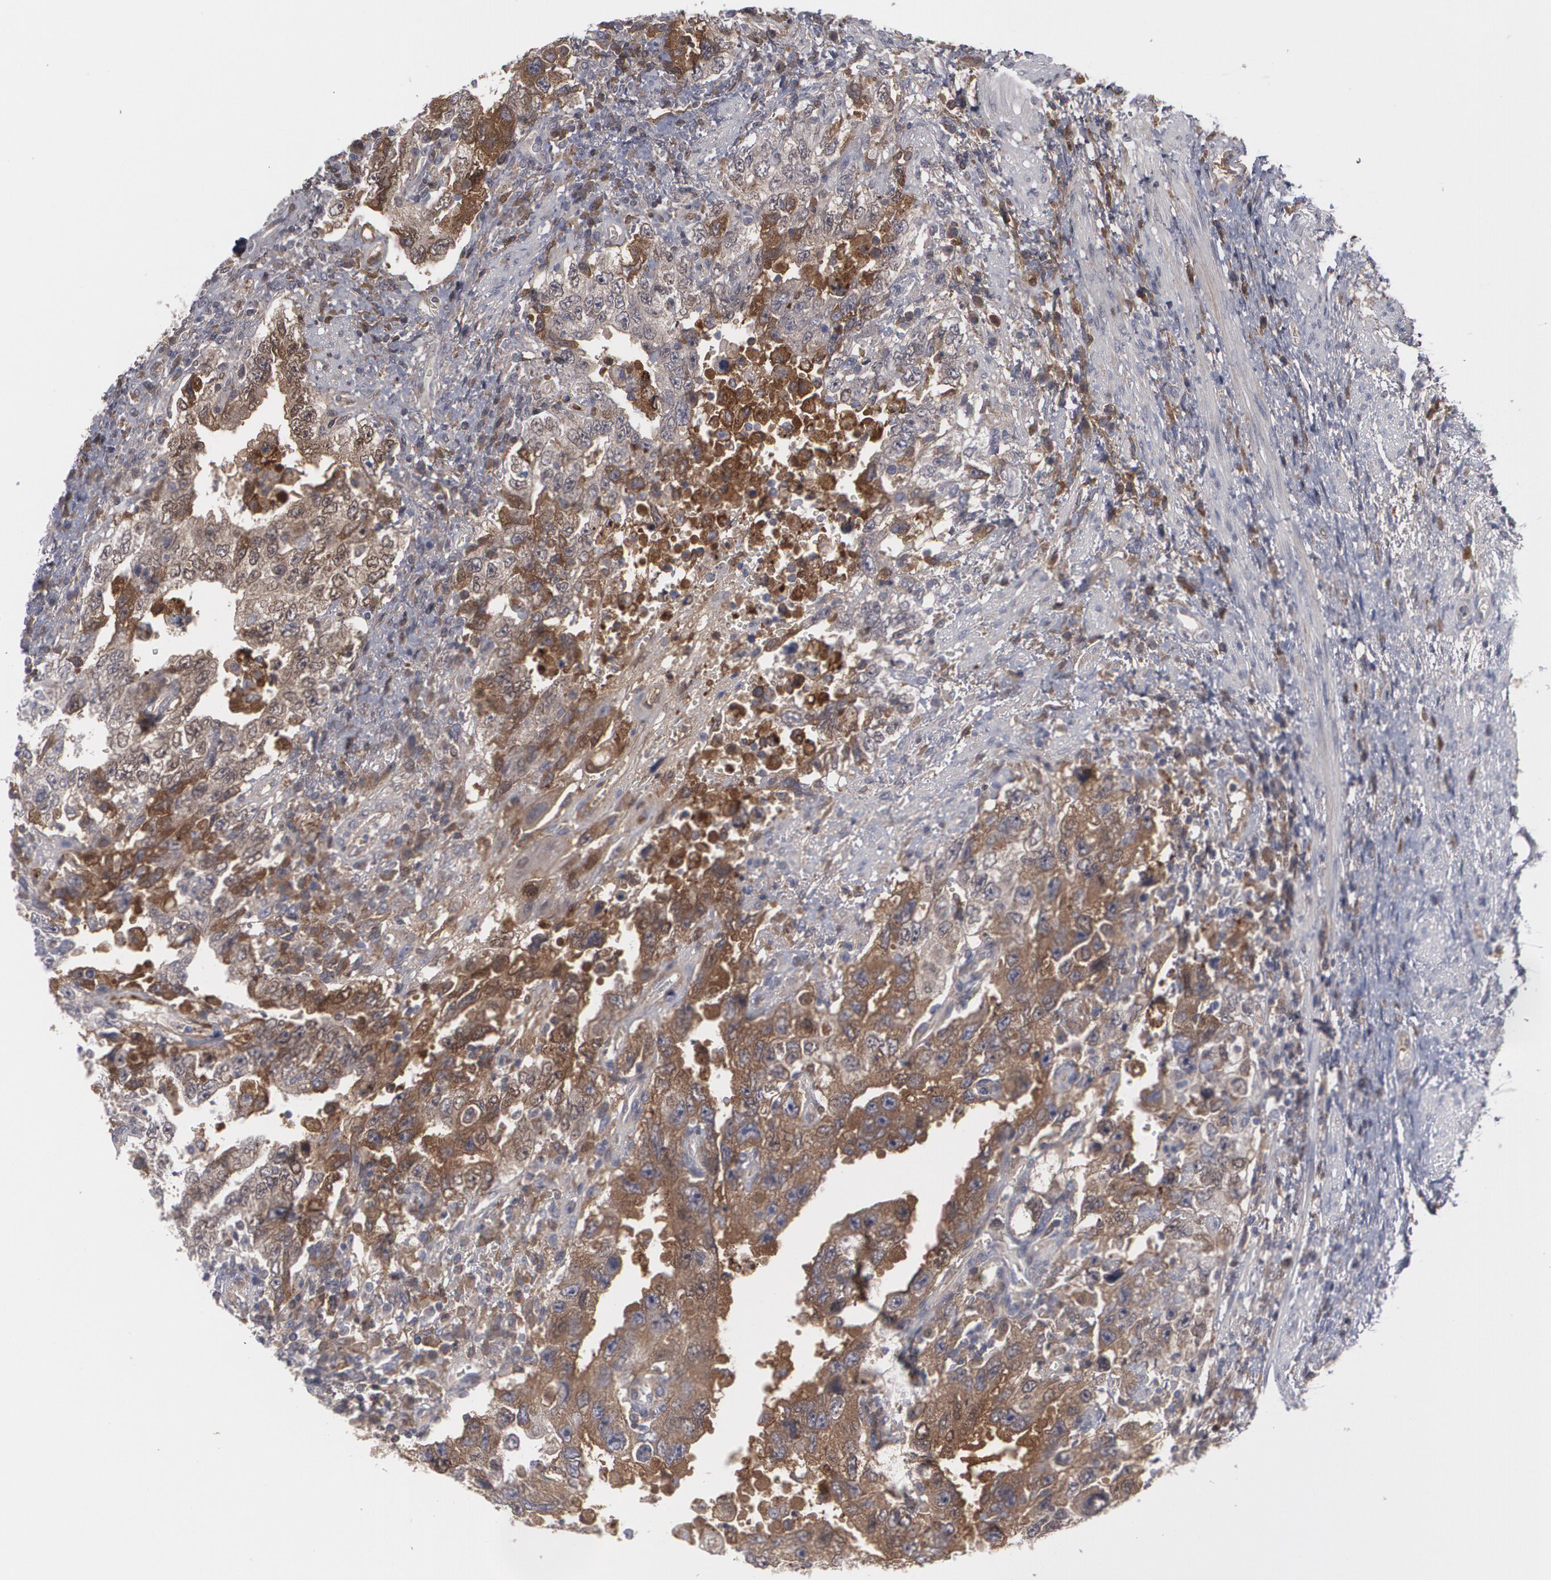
{"staining": {"intensity": "moderate", "quantity": ">75%", "location": "cytoplasmic/membranous"}, "tissue": "testis cancer", "cell_type": "Tumor cells", "image_type": "cancer", "snomed": [{"axis": "morphology", "description": "Carcinoma, Embryonal, NOS"}, {"axis": "topography", "description": "Testis"}], "caption": "Human testis embryonal carcinoma stained with a protein marker displays moderate staining in tumor cells.", "gene": "LRG1", "patient": {"sex": "male", "age": 26}}